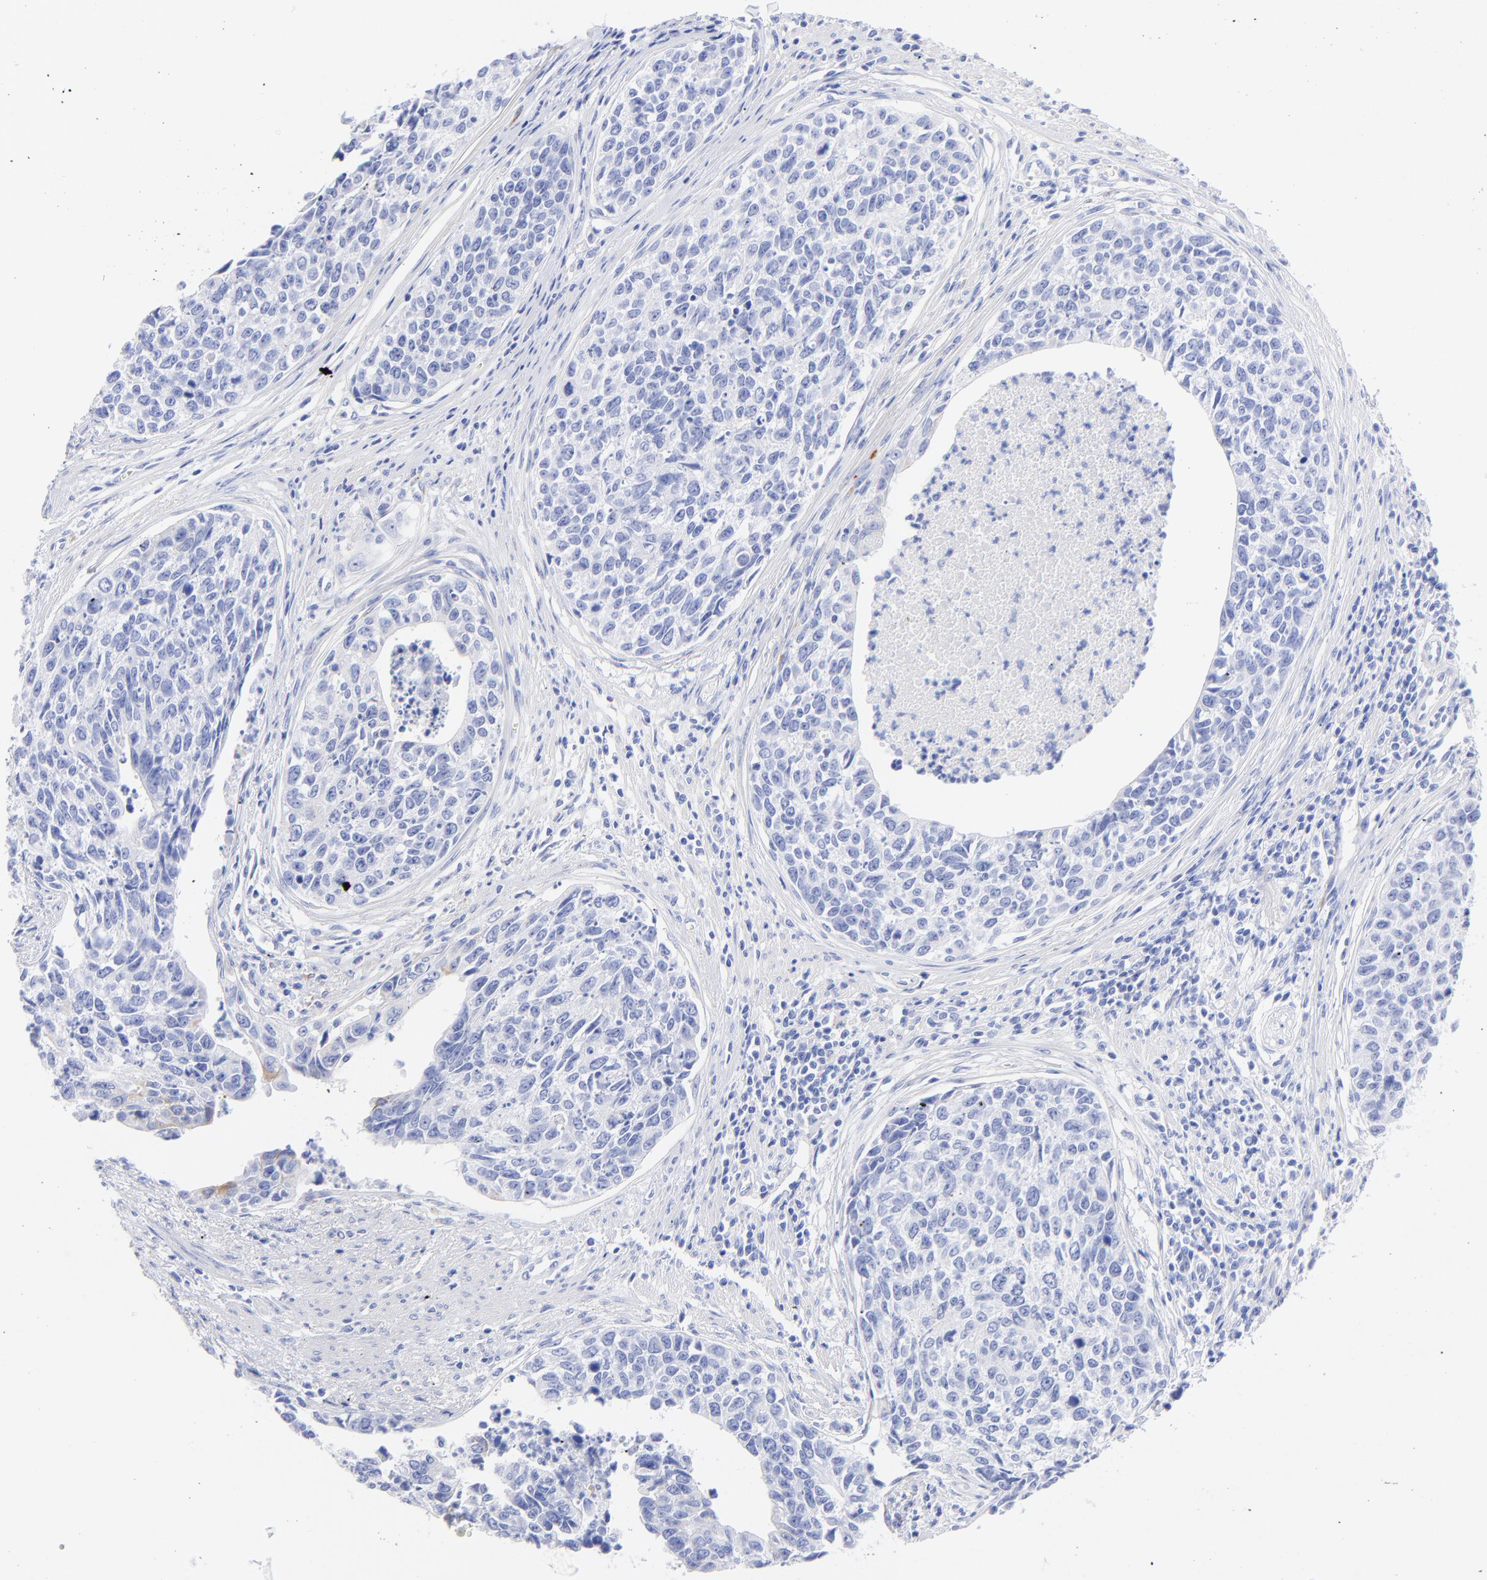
{"staining": {"intensity": "negative", "quantity": "none", "location": "none"}, "tissue": "urothelial cancer", "cell_type": "Tumor cells", "image_type": "cancer", "snomed": [{"axis": "morphology", "description": "Urothelial carcinoma, High grade"}, {"axis": "topography", "description": "Urinary bladder"}], "caption": "The micrograph reveals no staining of tumor cells in urothelial carcinoma (high-grade).", "gene": "C1QTNF6", "patient": {"sex": "male", "age": 81}}